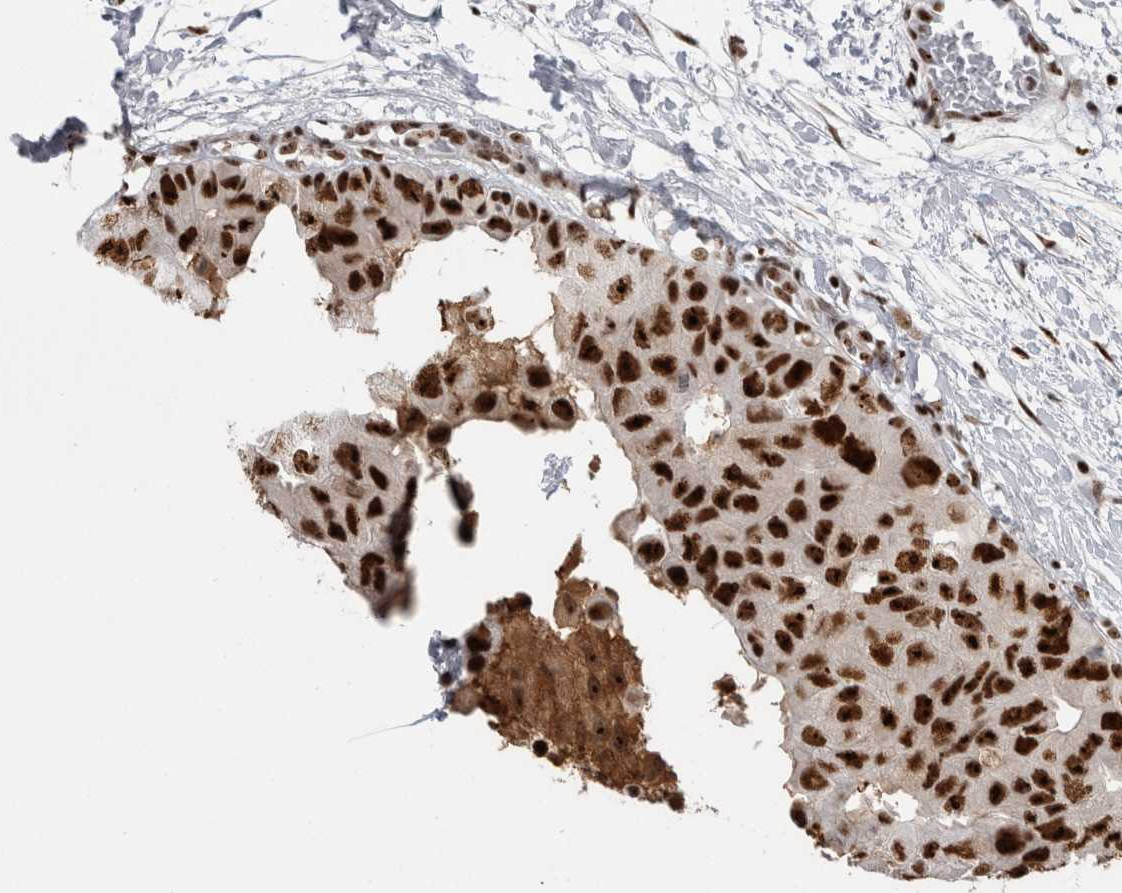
{"staining": {"intensity": "strong", "quantity": ">75%", "location": "nuclear"}, "tissue": "breast cancer", "cell_type": "Tumor cells", "image_type": "cancer", "snomed": [{"axis": "morphology", "description": "Duct carcinoma"}, {"axis": "topography", "description": "Breast"}], "caption": "Intraductal carcinoma (breast) stained with DAB (3,3'-diaminobenzidine) immunohistochemistry (IHC) exhibits high levels of strong nuclear expression in approximately >75% of tumor cells. The staining is performed using DAB (3,3'-diaminobenzidine) brown chromogen to label protein expression. The nuclei are counter-stained blue using hematoxylin.", "gene": "NCL", "patient": {"sex": "female", "age": 27}}